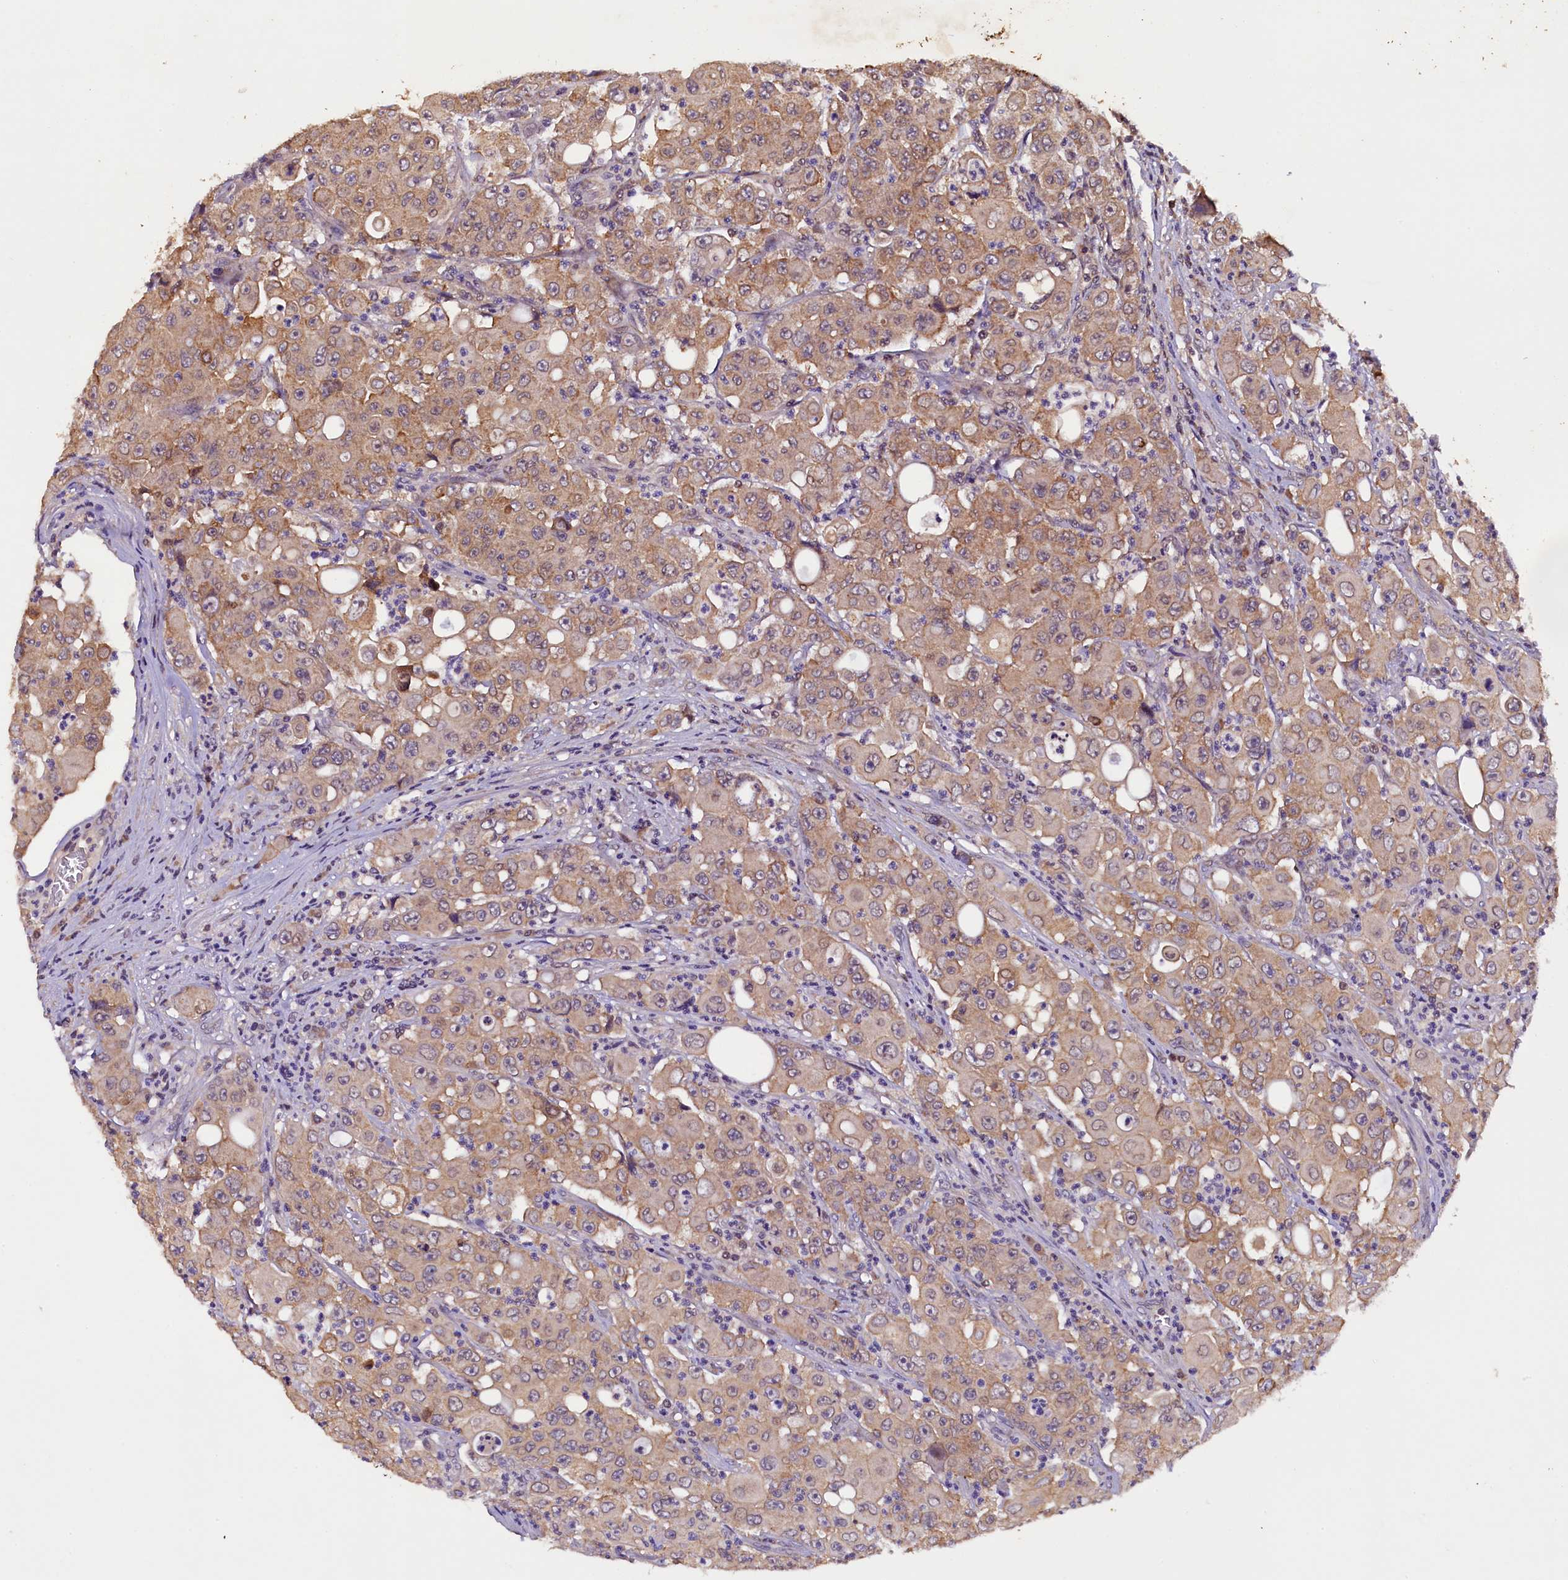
{"staining": {"intensity": "moderate", "quantity": ">75%", "location": "cytoplasmic/membranous"}, "tissue": "colorectal cancer", "cell_type": "Tumor cells", "image_type": "cancer", "snomed": [{"axis": "morphology", "description": "Adenocarcinoma, NOS"}, {"axis": "topography", "description": "Colon"}], "caption": "The micrograph reveals staining of adenocarcinoma (colorectal), revealing moderate cytoplasmic/membranous protein positivity (brown color) within tumor cells. Immunohistochemistry stains the protein of interest in brown and the nuclei are stained blue.", "gene": "PLXNB1", "patient": {"sex": "male", "age": 51}}